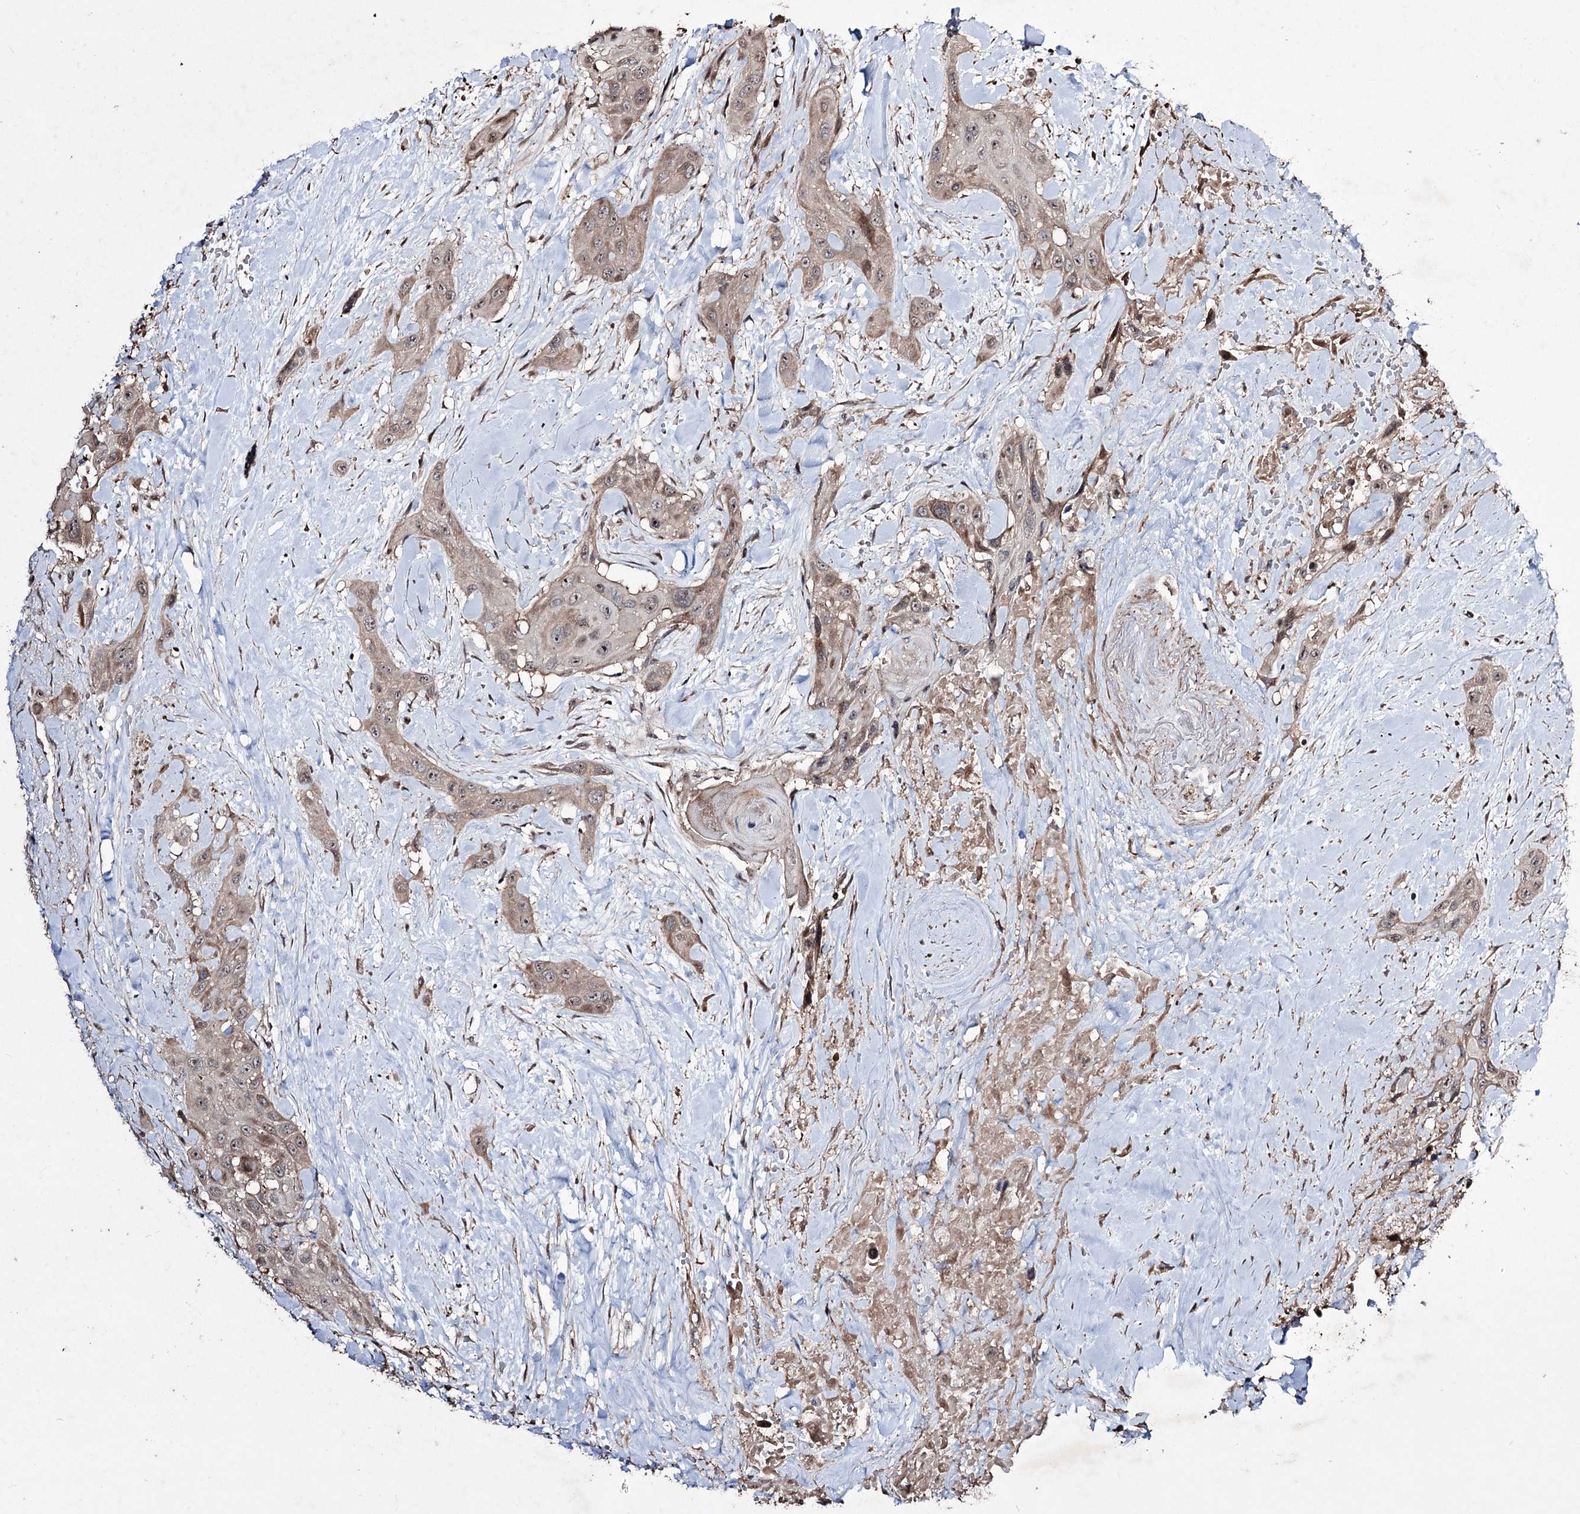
{"staining": {"intensity": "weak", "quantity": "25%-75%", "location": "cytoplasmic/membranous"}, "tissue": "head and neck cancer", "cell_type": "Tumor cells", "image_type": "cancer", "snomed": [{"axis": "morphology", "description": "Squamous cell carcinoma, NOS"}, {"axis": "topography", "description": "Head-Neck"}], "caption": "IHC image of human head and neck squamous cell carcinoma stained for a protein (brown), which displays low levels of weak cytoplasmic/membranous positivity in approximately 25%-75% of tumor cells.", "gene": "CPNE8", "patient": {"sex": "male", "age": 81}}